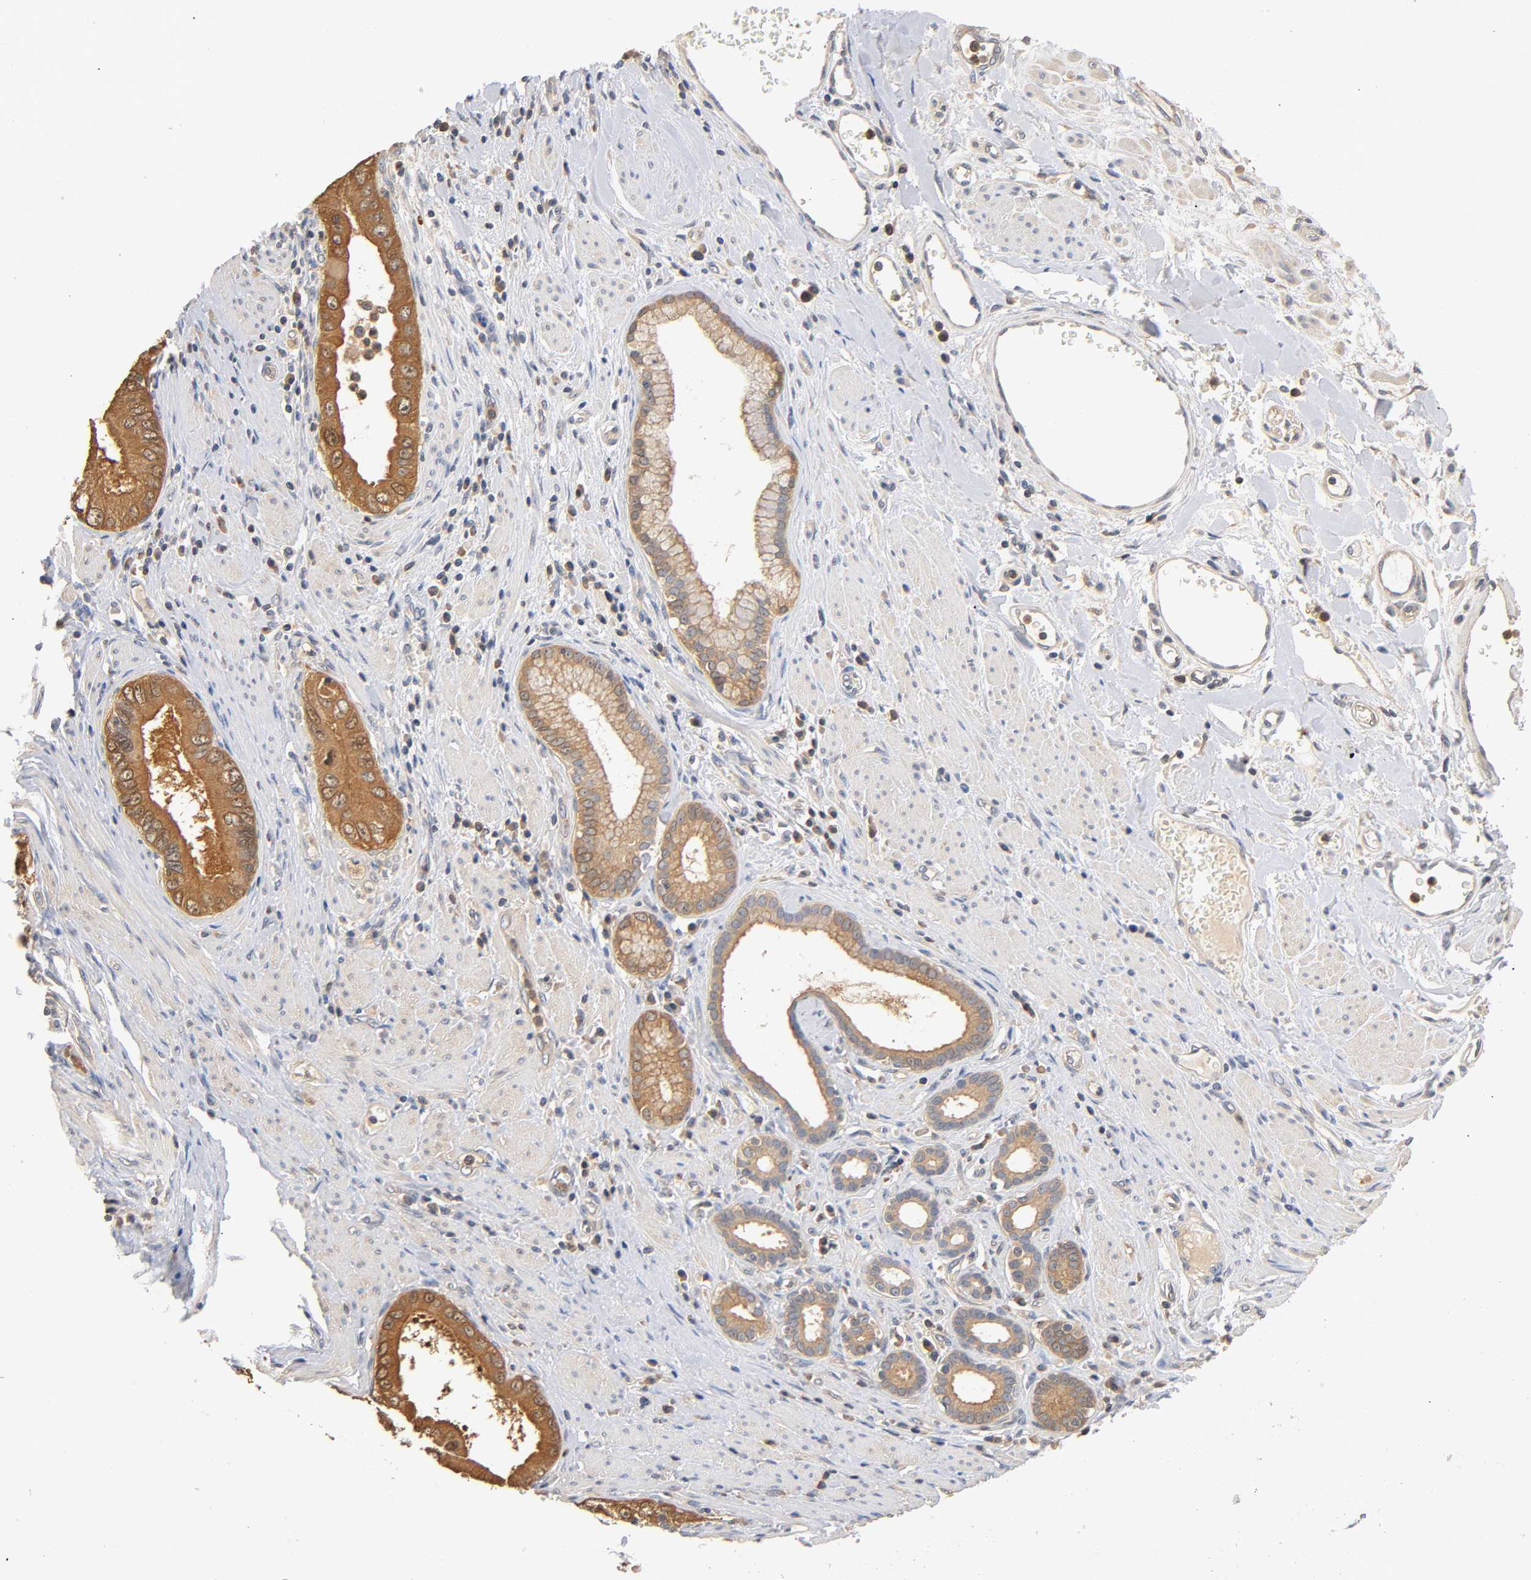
{"staining": {"intensity": "moderate", "quantity": ">75%", "location": "cytoplasmic/membranous"}, "tissue": "pancreatic cancer", "cell_type": "Tumor cells", "image_type": "cancer", "snomed": [{"axis": "morphology", "description": "Normal tissue, NOS"}, {"axis": "topography", "description": "Lymph node"}], "caption": "Protein staining of pancreatic cancer tissue exhibits moderate cytoplasmic/membranous expression in about >75% of tumor cells. The protein of interest is stained brown, and the nuclei are stained in blue (DAB IHC with brightfield microscopy, high magnification).", "gene": "ALDOA", "patient": {"sex": "male", "age": 50}}